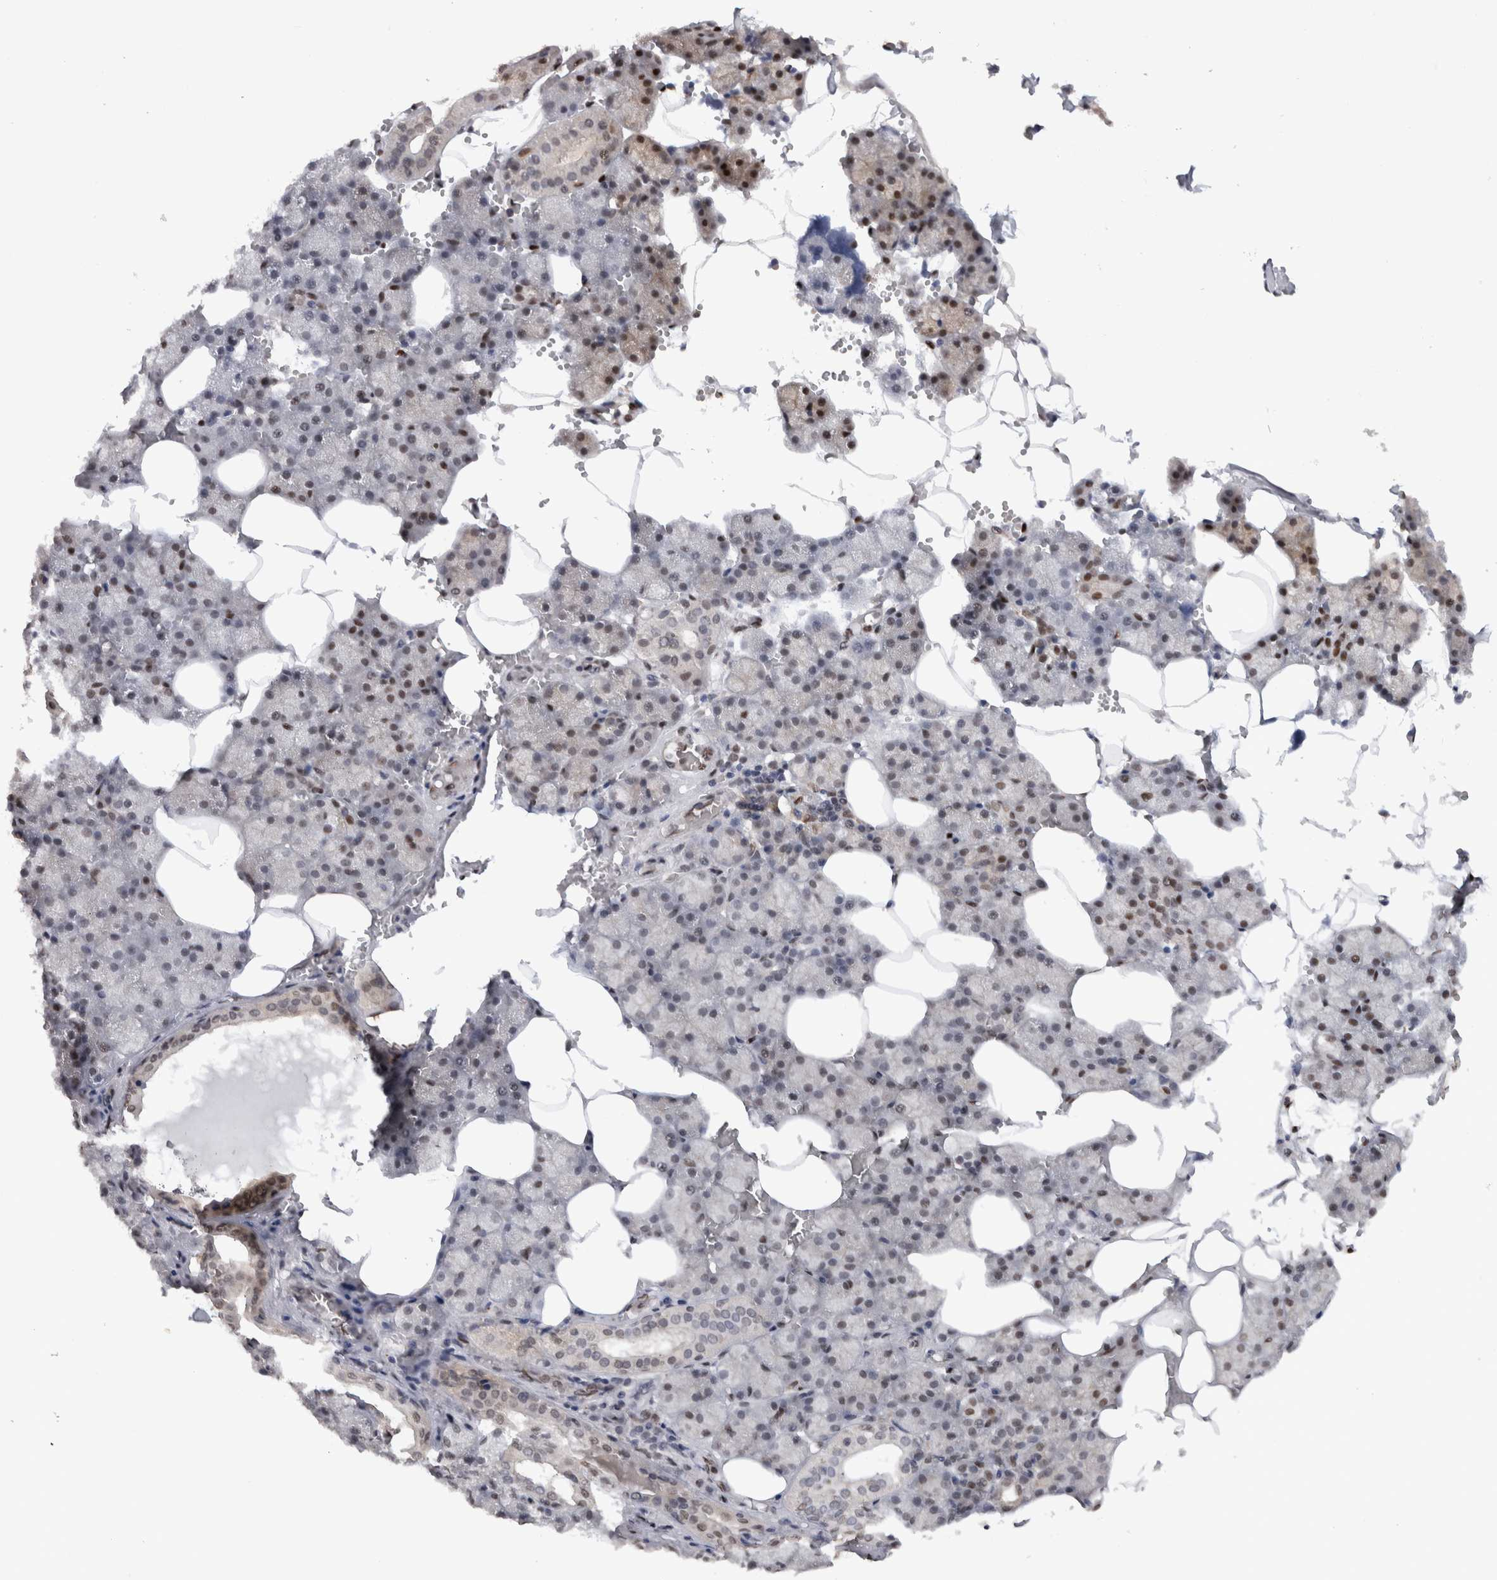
{"staining": {"intensity": "moderate", "quantity": "25%-75%", "location": "cytoplasmic/membranous,nuclear"}, "tissue": "salivary gland", "cell_type": "Glandular cells", "image_type": "normal", "snomed": [{"axis": "morphology", "description": "Normal tissue, NOS"}, {"axis": "topography", "description": "Salivary gland"}], "caption": "IHC staining of unremarkable salivary gland, which demonstrates medium levels of moderate cytoplasmic/membranous,nuclear positivity in about 25%-75% of glandular cells indicating moderate cytoplasmic/membranous,nuclear protein positivity. The staining was performed using DAB (3,3'-diaminobenzidine) (brown) for protein detection and nuclei were counterstained in hematoxylin (blue).", "gene": "RPS6KA2", "patient": {"sex": "male", "age": 62}}